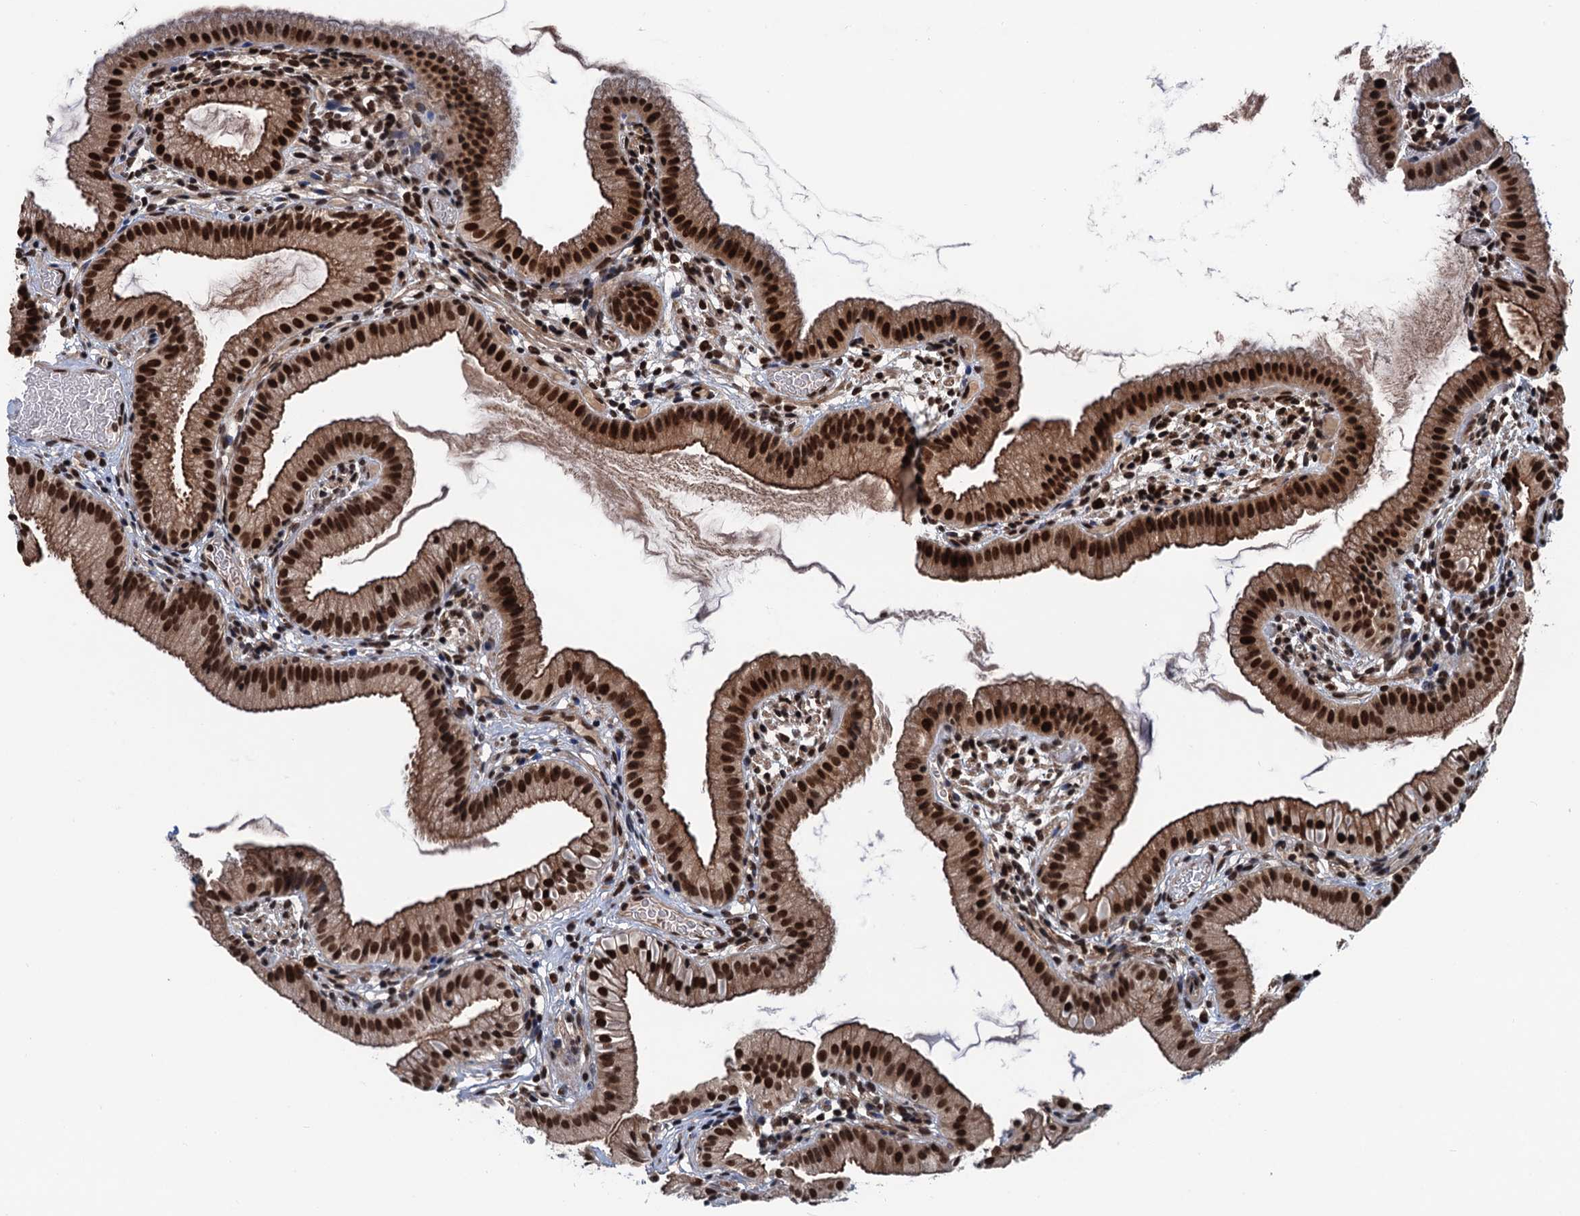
{"staining": {"intensity": "strong", "quantity": ">75%", "location": "cytoplasmic/membranous,nuclear"}, "tissue": "gallbladder", "cell_type": "Glandular cells", "image_type": "normal", "snomed": [{"axis": "morphology", "description": "Normal tissue, NOS"}, {"axis": "topography", "description": "Gallbladder"}], "caption": "This micrograph displays immunohistochemistry staining of unremarkable gallbladder, with high strong cytoplasmic/membranous,nuclear positivity in about >75% of glandular cells.", "gene": "RASSF4", "patient": {"sex": "female", "age": 46}}